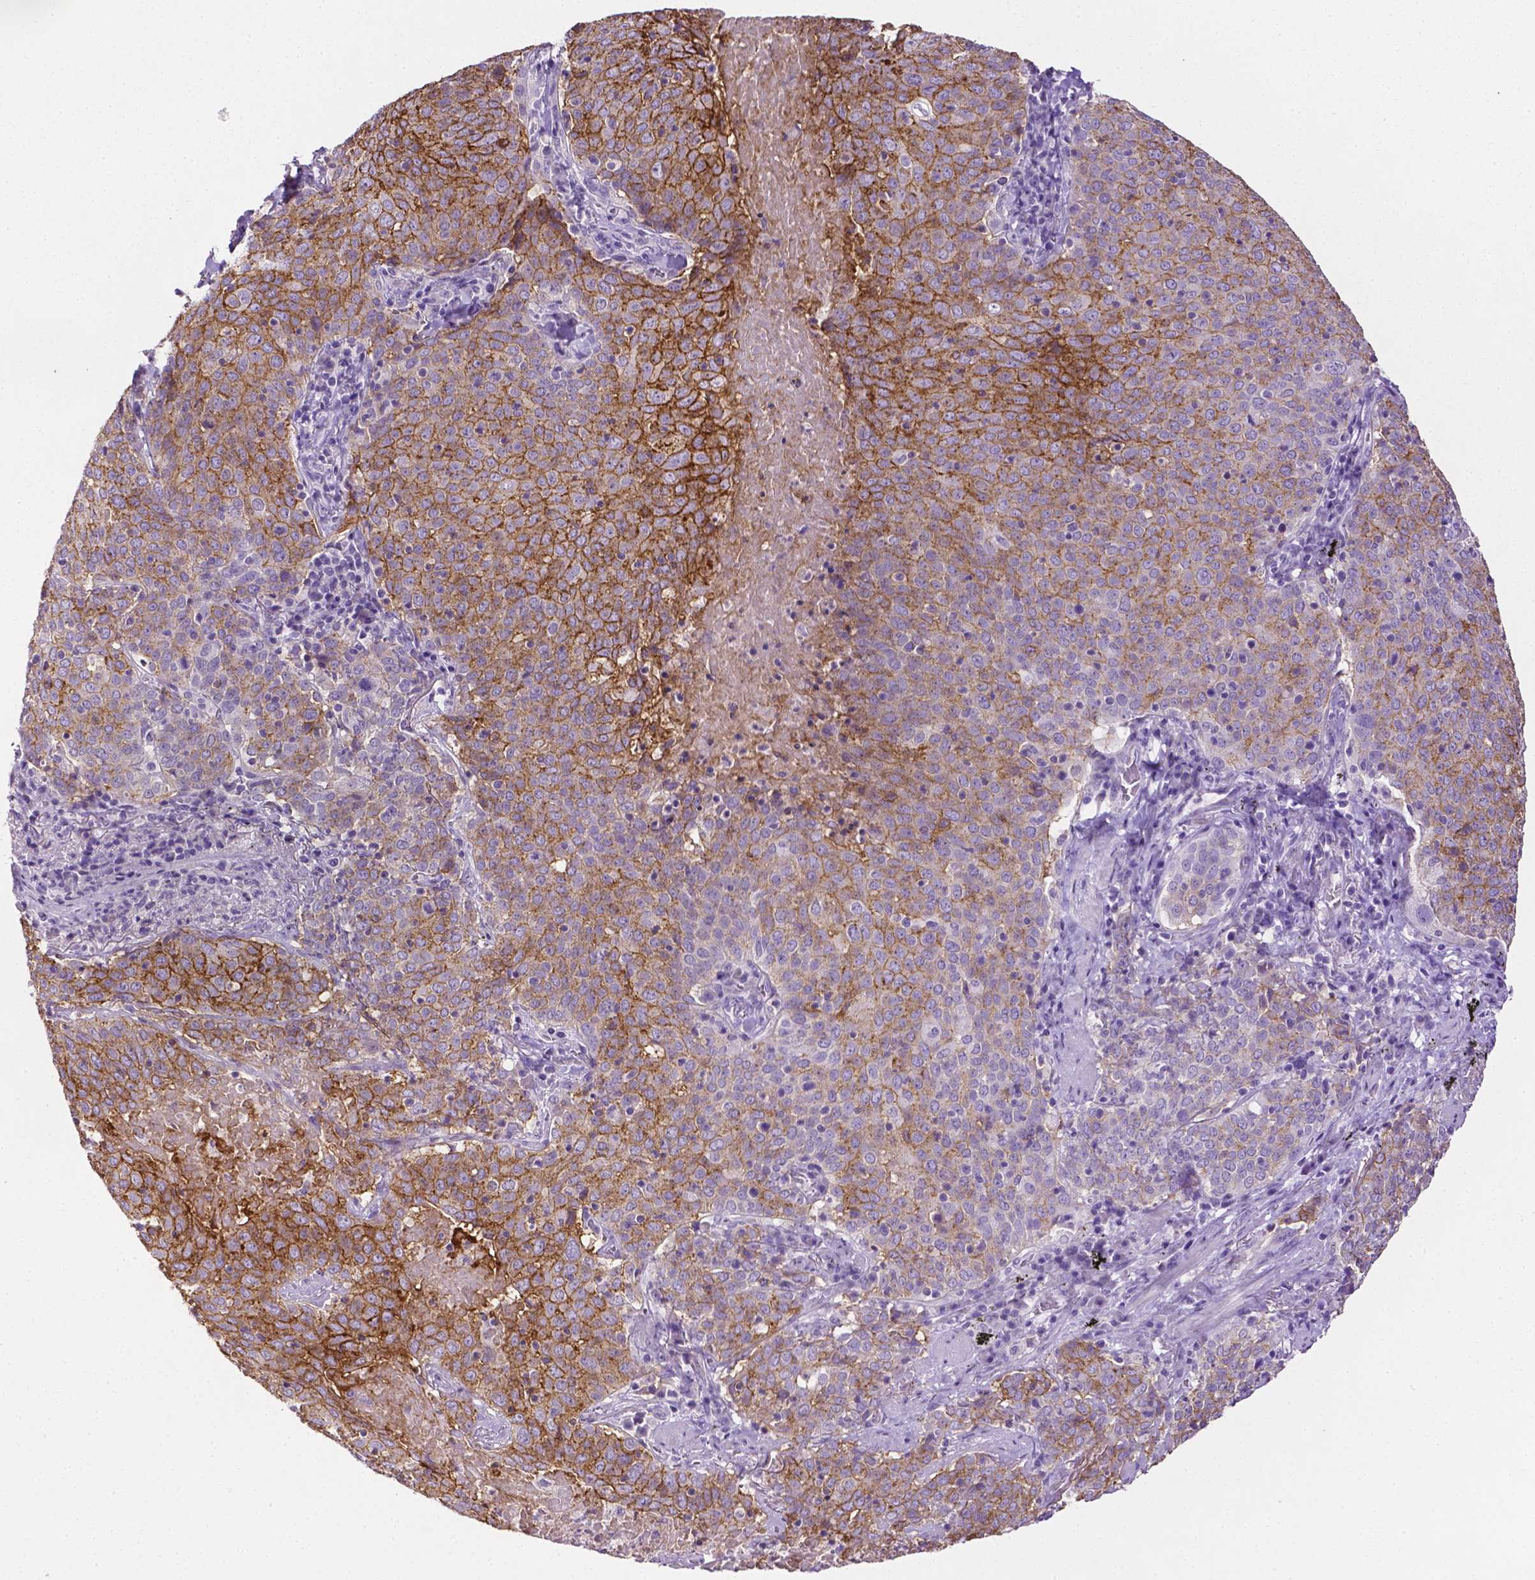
{"staining": {"intensity": "strong", "quantity": "25%-75%", "location": "cytoplasmic/membranous"}, "tissue": "lung cancer", "cell_type": "Tumor cells", "image_type": "cancer", "snomed": [{"axis": "morphology", "description": "Squamous cell carcinoma, NOS"}, {"axis": "topography", "description": "Lung"}], "caption": "Immunohistochemical staining of human lung squamous cell carcinoma exhibits strong cytoplasmic/membranous protein positivity in about 25%-75% of tumor cells. The staining was performed using DAB (3,3'-diaminobenzidine) to visualize the protein expression in brown, while the nuclei were stained in blue with hematoxylin (Magnification: 20x).", "gene": "TACSTD2", "patient": {"sex": "male", "age": 82}}